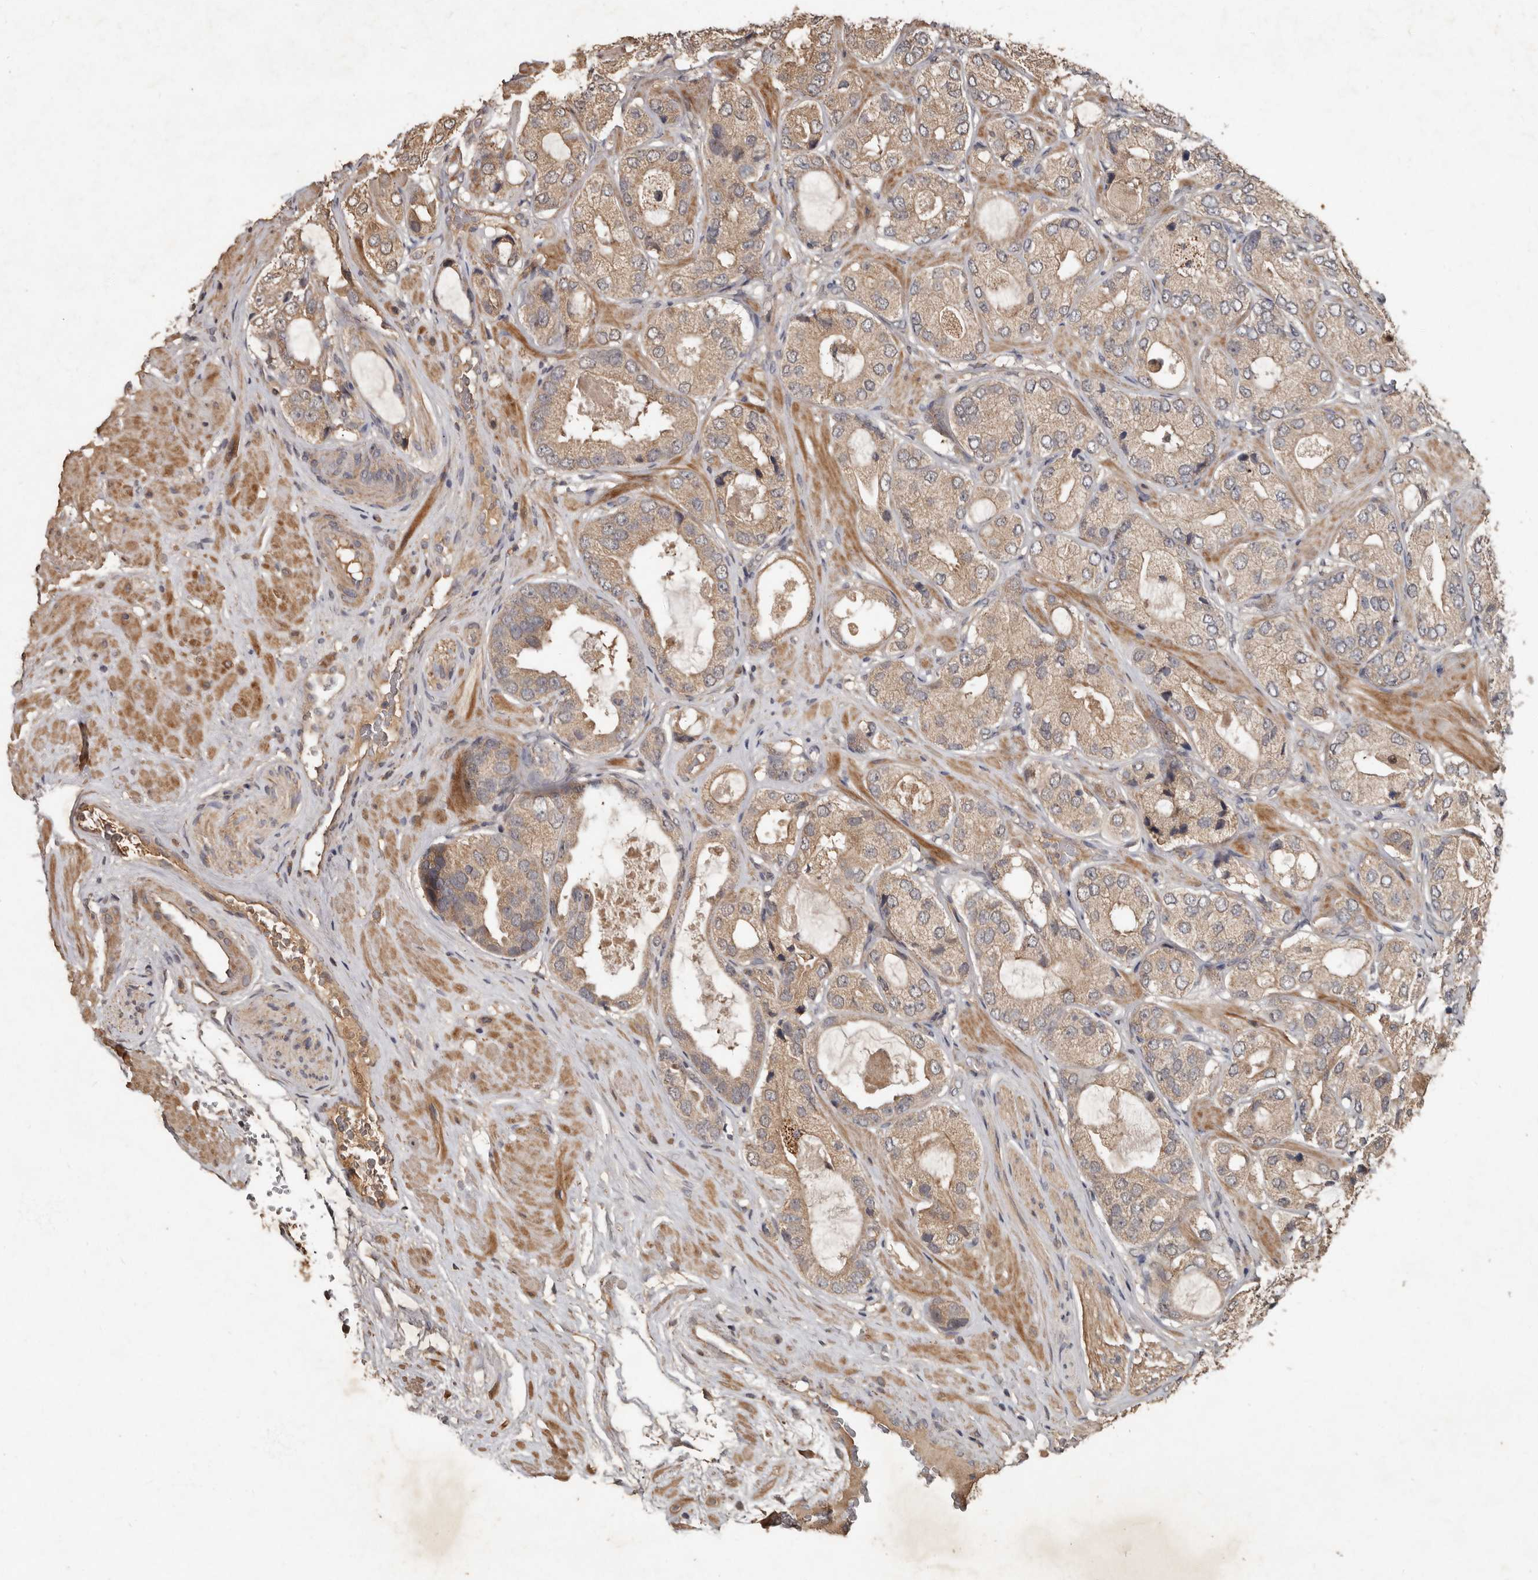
{"staining": {"intensity": "weak", "quantity": ">75%", "location": "cytoplasmic/membranous"}, "tissue": "prostate cancer", "cell_type": "Tumor cells", "image_type": "cancer", "snomed": [{"axis": "morphology", "description": "Adenocarcinoma, High grade"}, {"axis": "topography", "description": "Prostate"}], "caption": "This is an image of immunohistochemistry (IHC) staining of prostate cancer, which shows weak positivity in the cytoplasmic/membranous of tumor cells.", "gene": "KIF26B", "patient": {"sex": "male", "age": 59}}